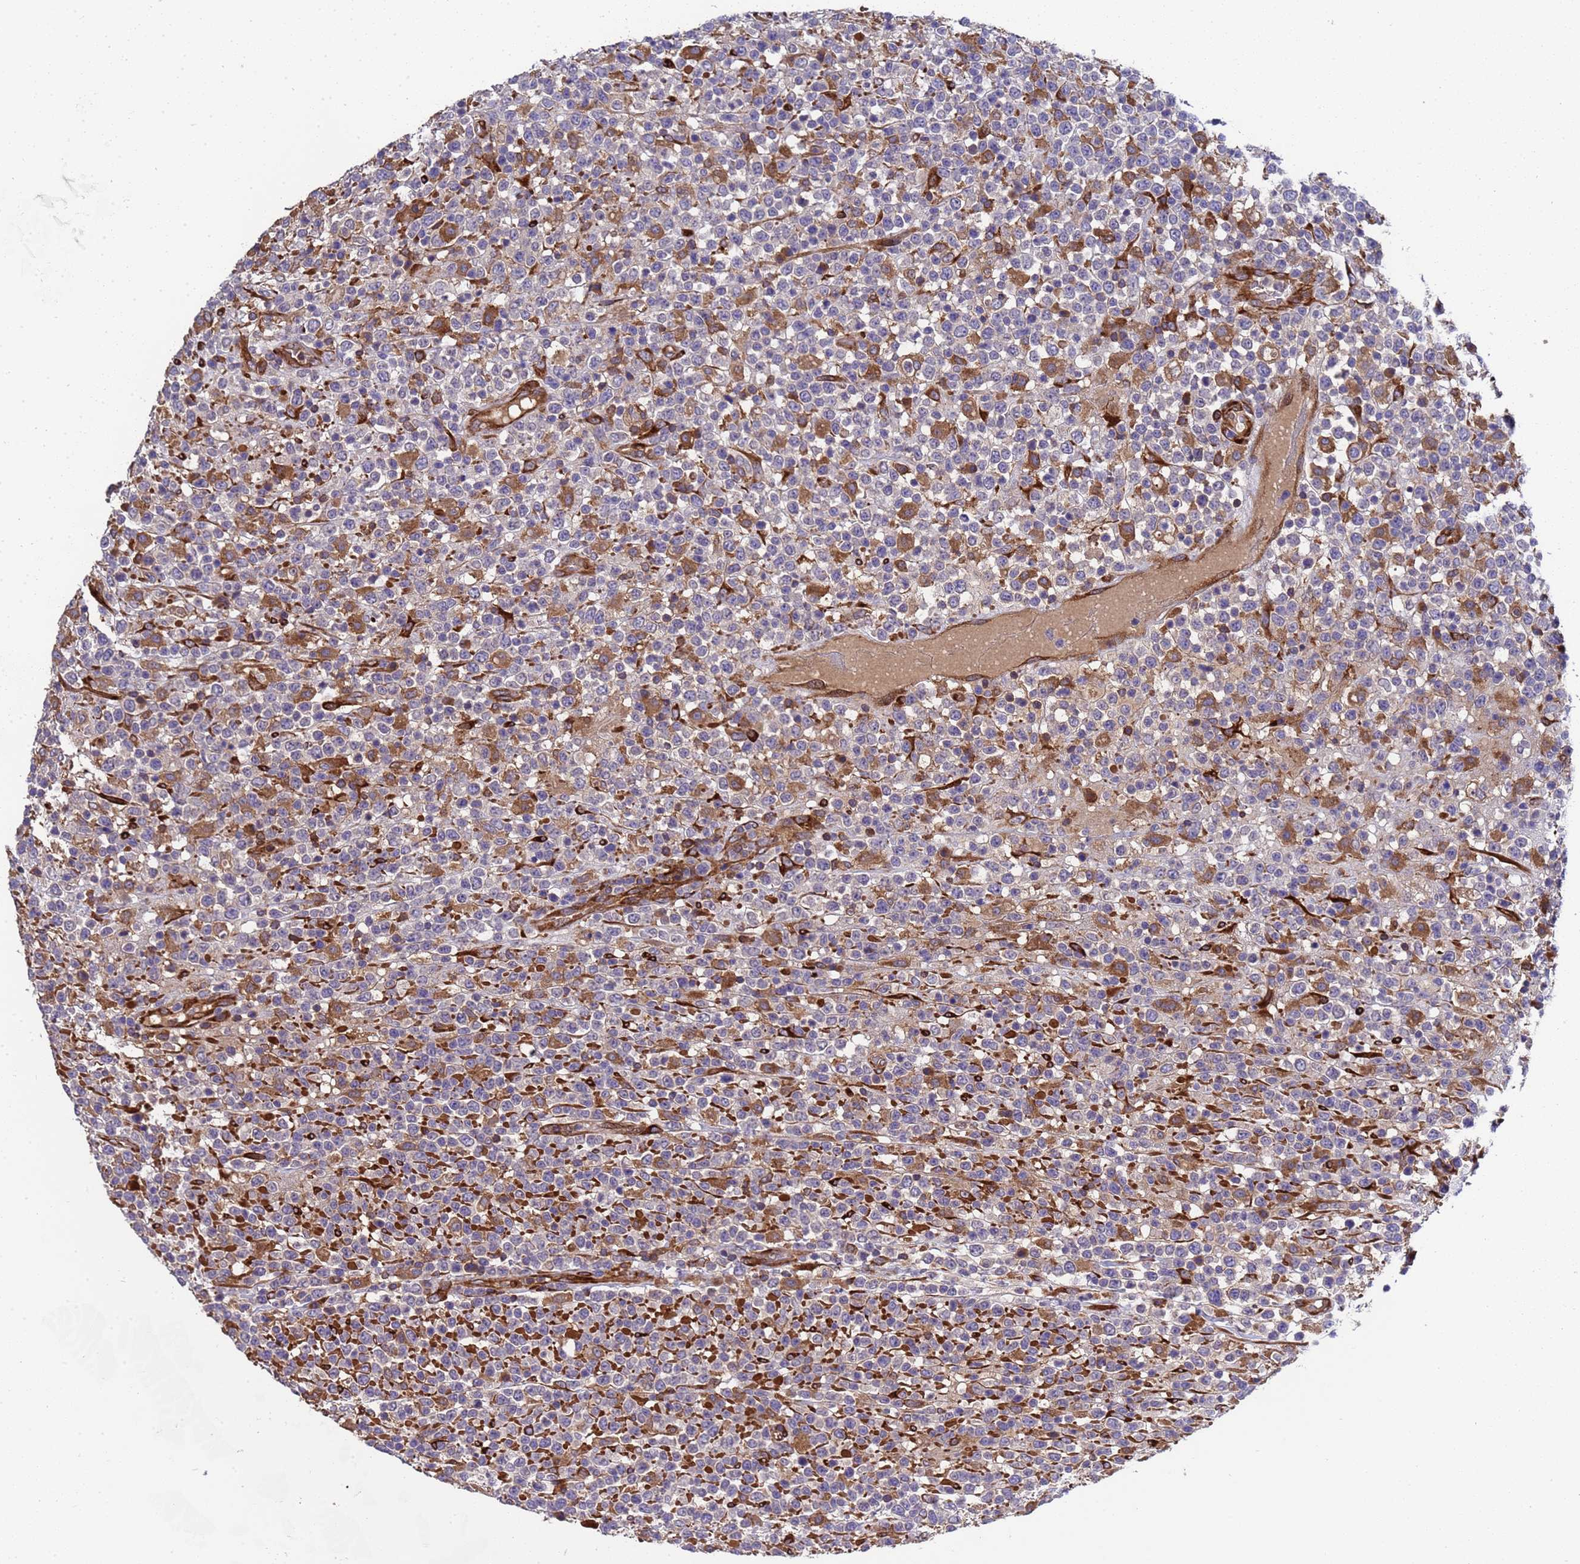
{"staining": {"intensity": "negative", "quantity": "none", "location": "none"}, "tissue": "lymphoma", "cell_type": "Tumor cells", "image_type": "cancer", "snomed": [{"axis": "morphology", "description": "Malignant lymphoma, non-Hodgkin's type, High grade"}, {"axis": "topography", "description": "Colon"}], "caption": "Immunohistochemistry (IHC) of lymphoma exhibits no expression in tumor cells.", "gene": "MOCS1", "patient": {"sex": "female", "age": 53}}